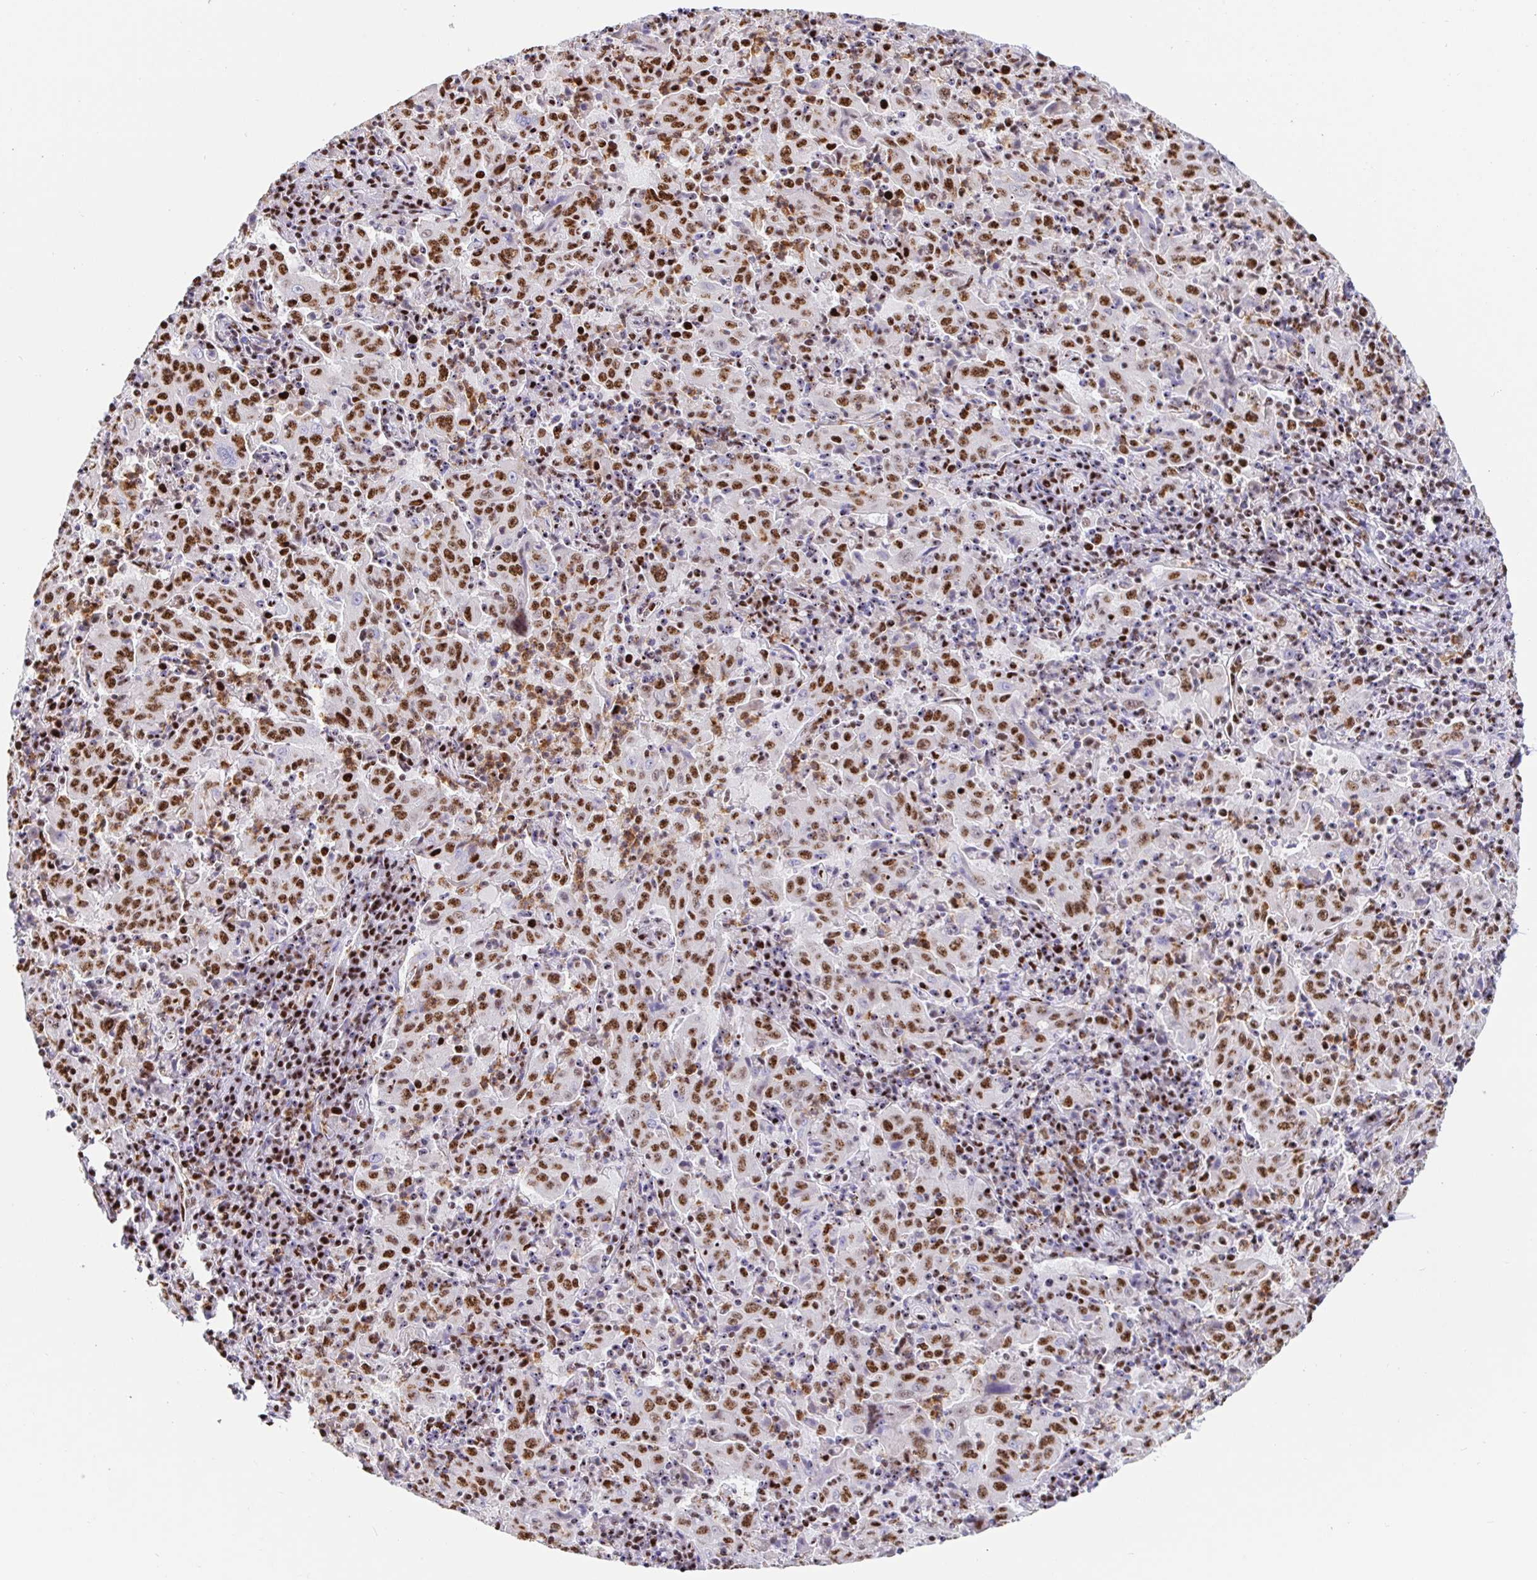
{"staining": {"intensity": "strong", "quantity": ">75%", "location": "nuclear"}, "tissue": "pancreatic cancer", "cell_type": "Tumor cells", "image_type": "cancer", "snomed": [{"axis": "morphology", "description": "Adenocarcinoma, NOS"}, {"axis": "topography", "description": "Pancreas"}], "caption": "IHC staining of pancreatic adenocarcinoma, which exhibits high levels of strong nuclear staining in approximately >75% of tumor cells indicating strong nuclear protein staining. The staining was performed using DAB (3,3'-diaminobenzidine) (brown) for protein detection and nuclei were counterstained in hematoxylin (blue).", "gene": "SETD5", "patient": {"sex": "male", "age": 63}}